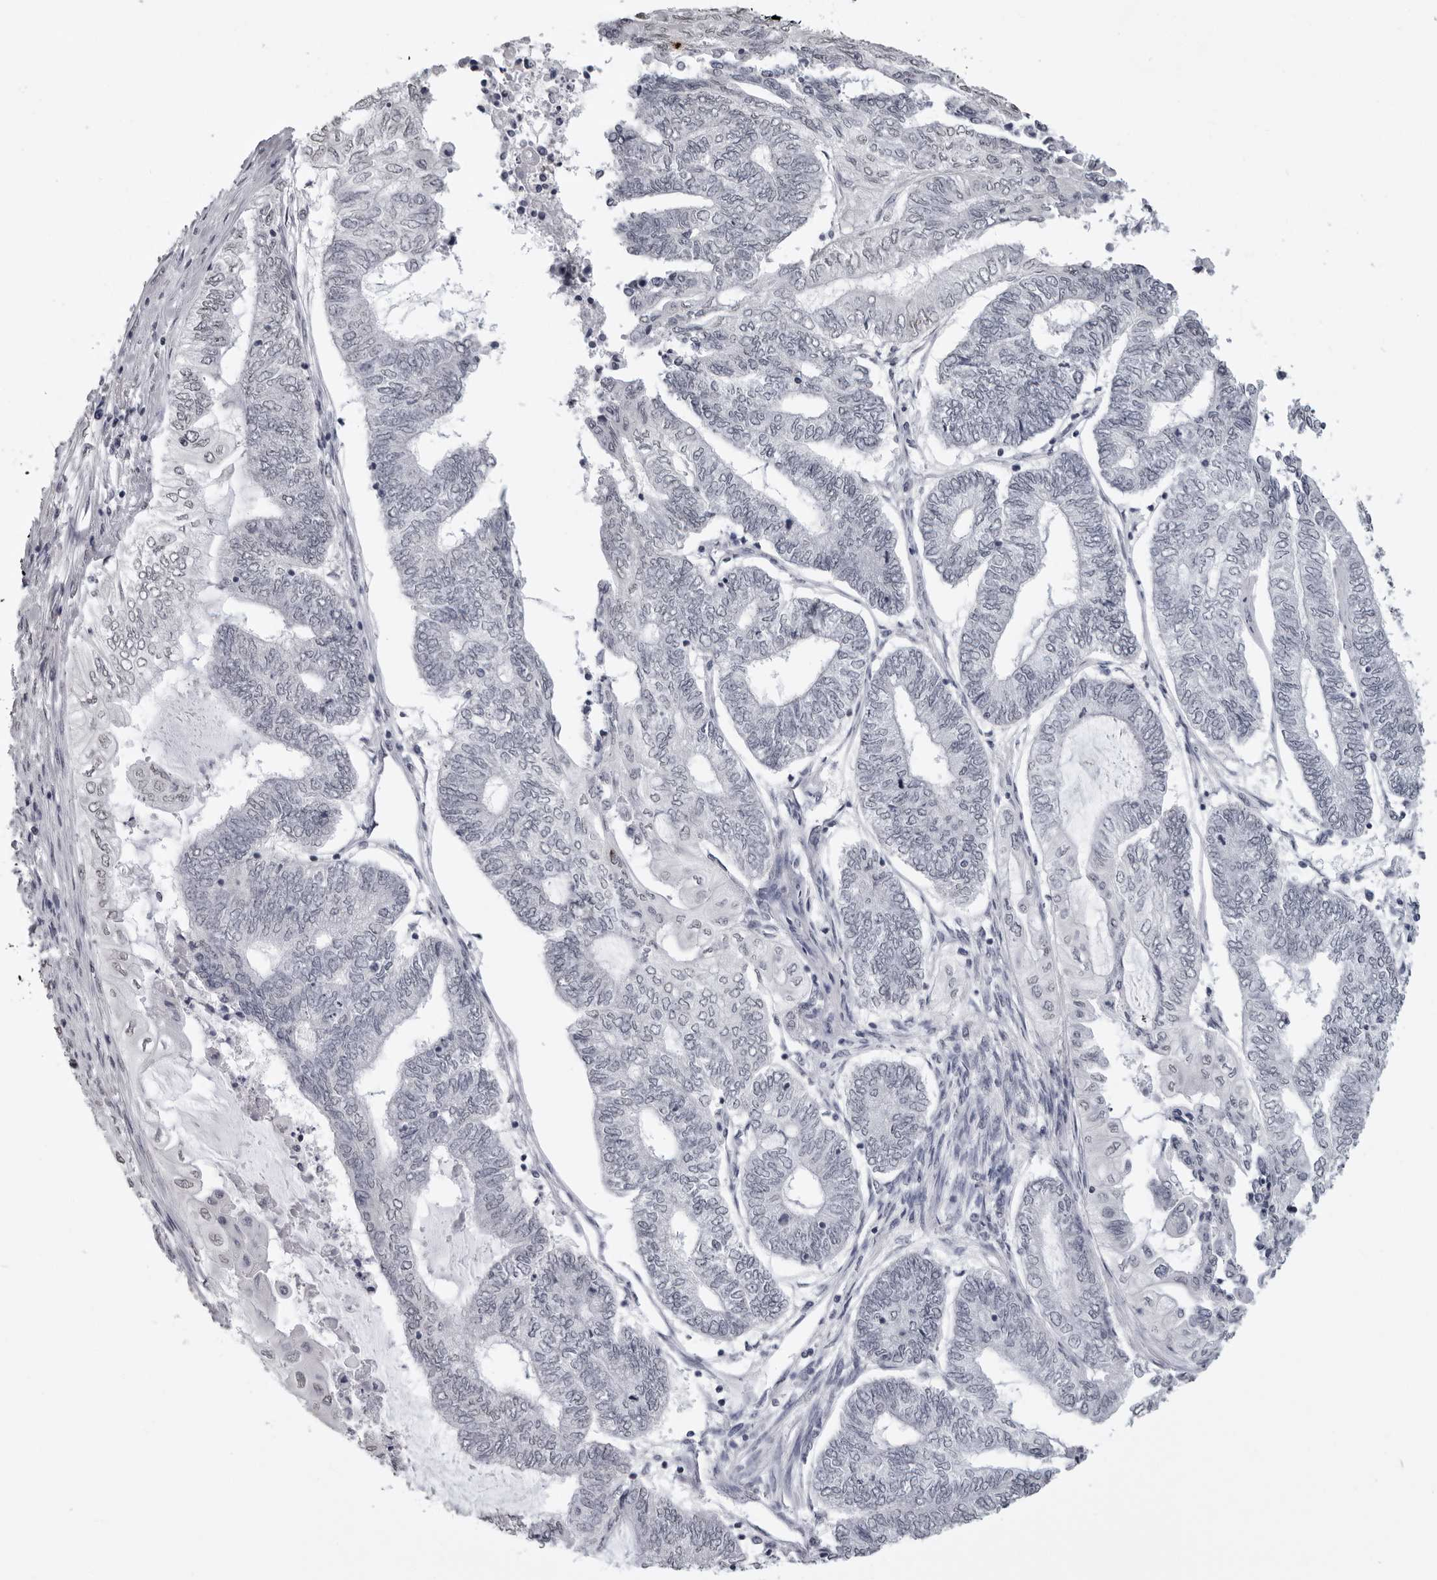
{"staining": {"intensity": "negative", "quantity": "none", "location": "none"}, "tissue": "endometrial cancer", "cell_type": "Tumor cells", "image_type": "cancer", "snomed": [{"axis": "morphology", "description": "Adenocarcinoma, NOS"}, {"axis": "topography", "description": "Uterus"}, {"axis": "topography", "description": "Endometrium"}], "caption": "A high-resolution photomicrograph shows immunohistochemistry staining of endometrial adenocarcinoma, which reveals no significant expression in tumor cells.", "gene": "HEPACAM", "patient": {"sex": "female", "age": 70}}